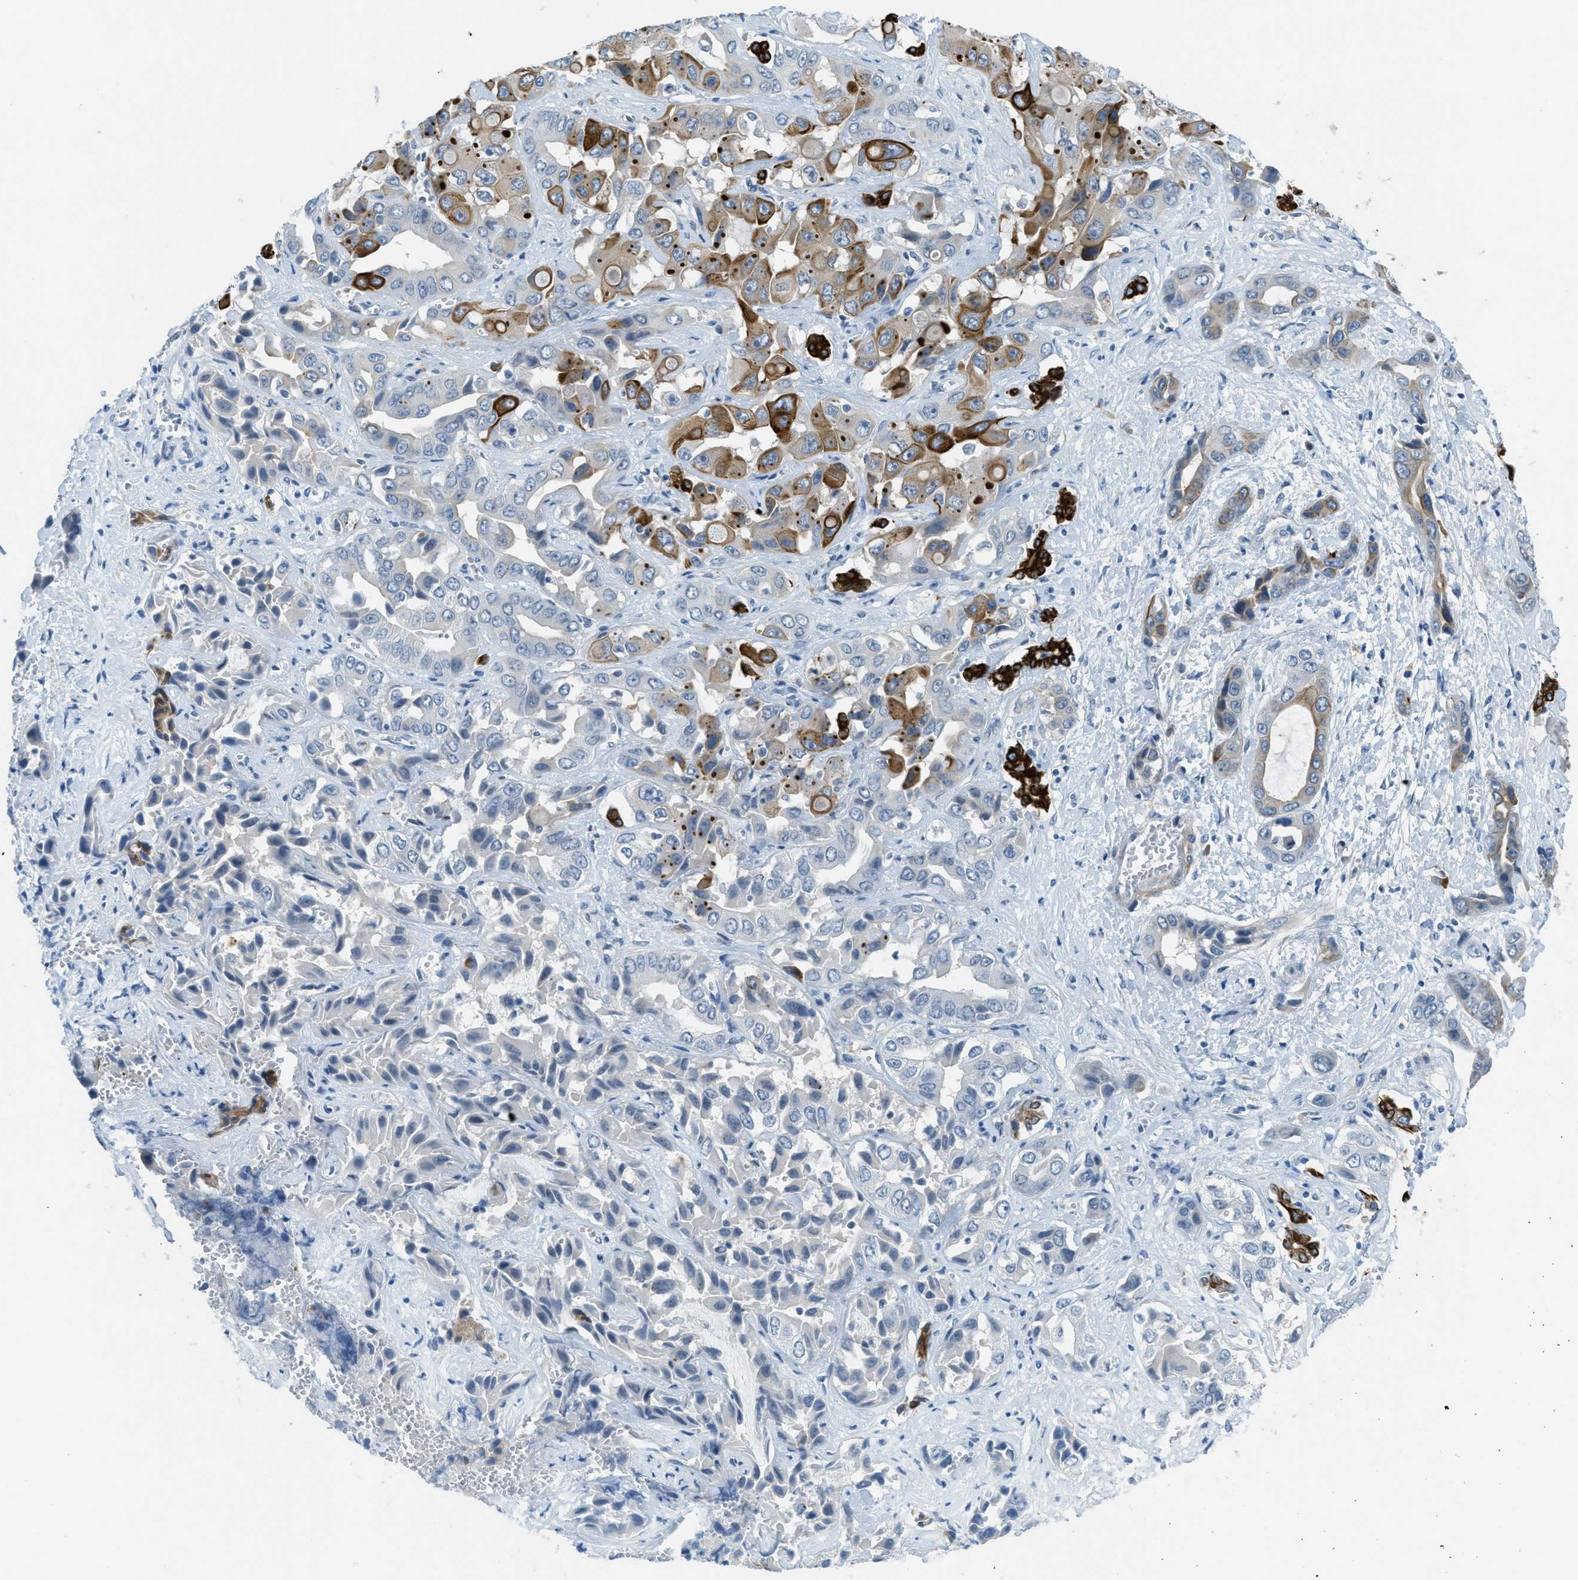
{"staining": {"intensity": "moderate", "quantity": "25%-75%", "location": "cytoplasmic/membranous"}, "tissue": "liver cancer", "cell_type": "Tumor cells", "image_type": "cancer", "snomed": [{"axis": "morphology", "description": "Cholangiocarcinoma"}, {"axis": "topography", "description": "Liver"}], "caption": "Immunohistochemical staining of human liver cancer (cholangiocarcinoma) reveals moderate cytoplasmic/membranous protein staining in approximately 25%-75% of tumor cells.", "gene": "KLHL8", "patient": {"sex": "female", "age": 52}}